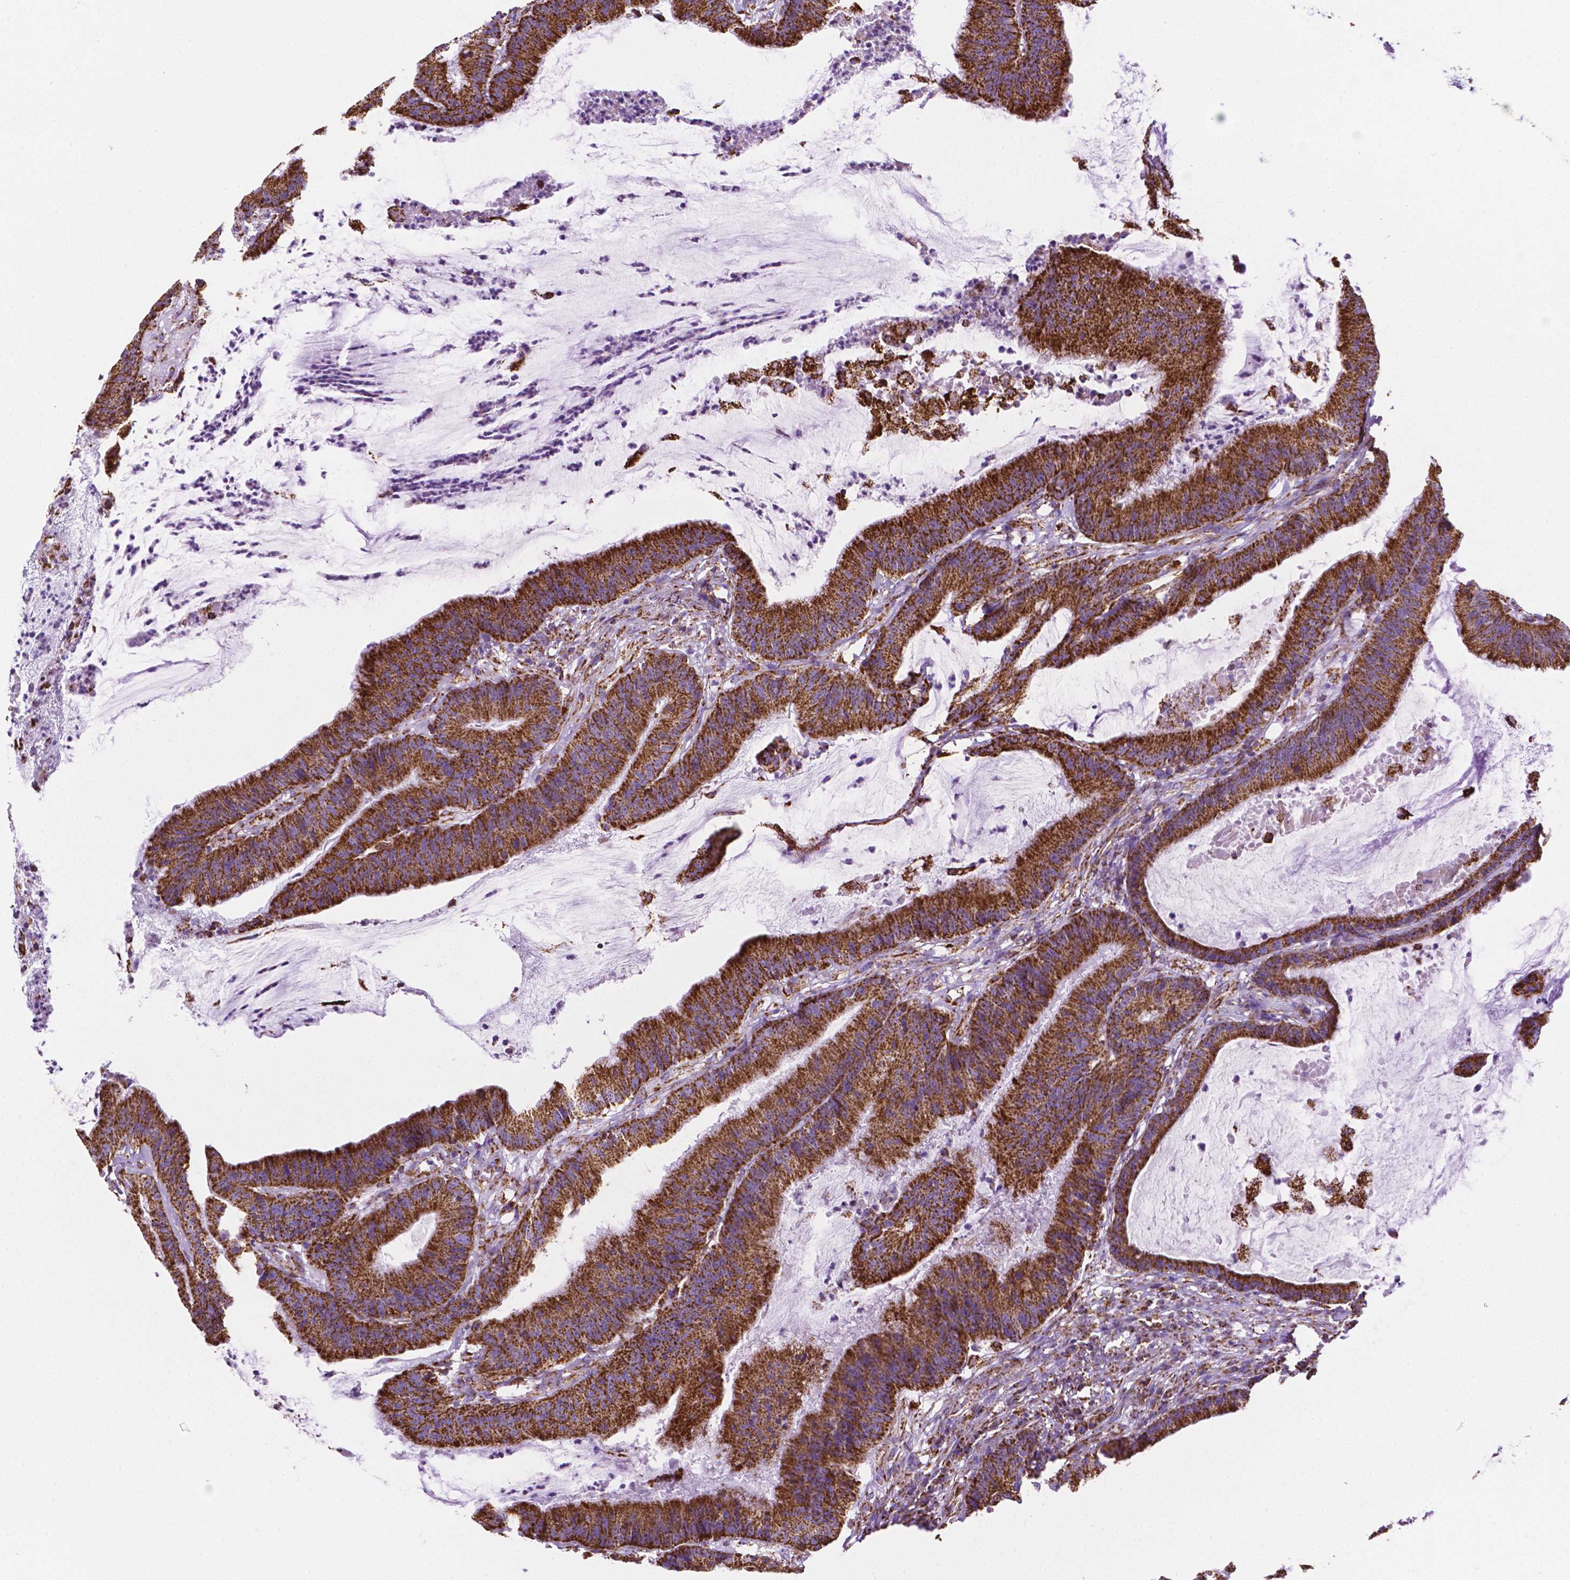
{"staining": {"intensity": "strong", "quantity": ">75%", "location": "cytoplasmic/membranous"}, "tissue": "colorectal cancer", "cell_type": "Tumor cells", "image_type": "cancer", "snomed": [{"axis": "morphology", "description": "Adenocarcinoma, NOS"}, {"axis": "topography", "description": "Colon"}], "caption": "Colorectal adenocarcinoma was stained to show a protein in brown. There is high levels of strong cytoplasmic/membranous staining in approximately >75% of tumor cells.", "gene": "RMDN3", "patient": {"sex": "female", "age": 78}}